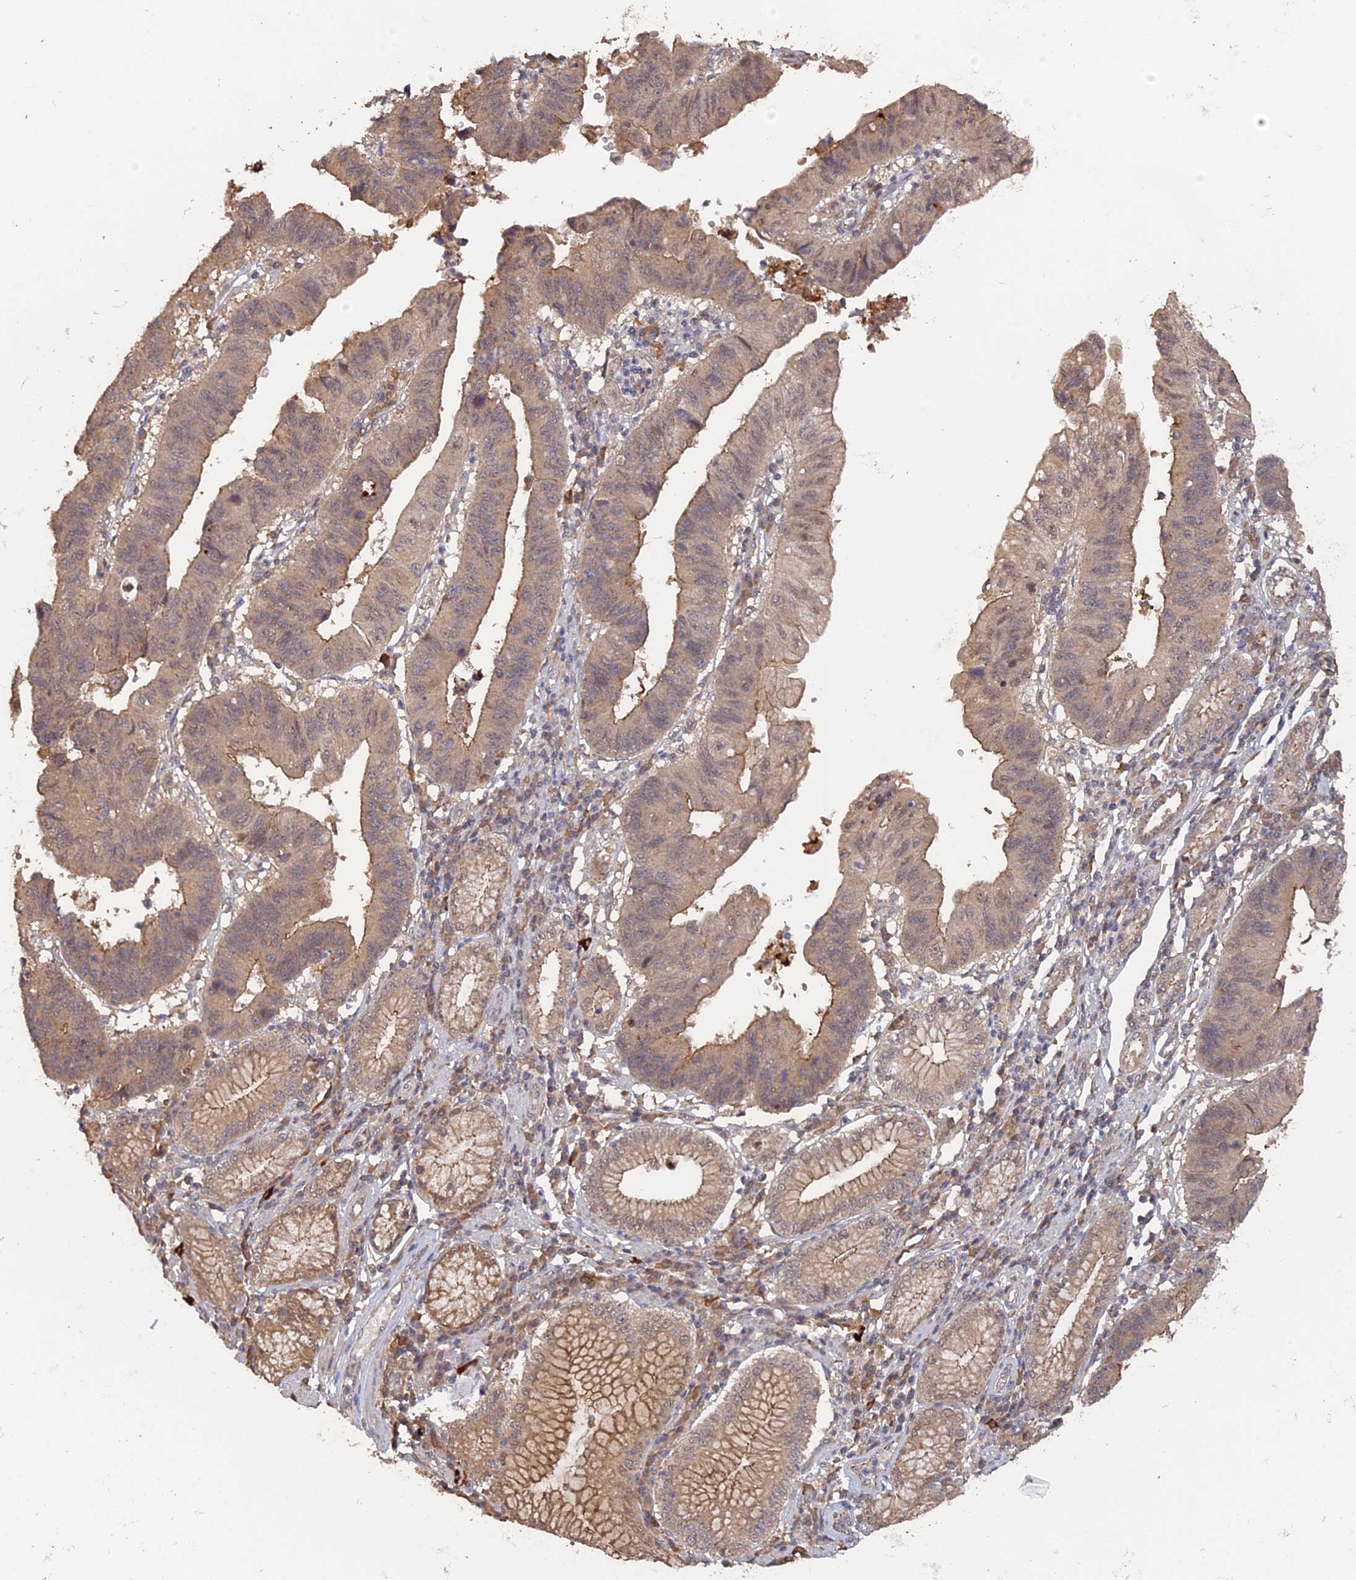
{"staining": {"intensity": "moderate", "quantity": "25%-75%", "location": "cytoplasmic/membranous"}, "tissue": "stomach cancer", "cell_type": "Tumor cells", "image_type": "cancer", "snomed": [{"axis": "morphology", "description": "Adenocarcinoma, NOS"}, {"axis": "topography", "description": "Stomach"}], "caption": "Immunohistochemical staining of human stomach adenocarcinoma displays moderate cytoplasmic/membranous protein staining in about 25%-75% of tumor cells. The staining was performed using DAB (3,3'-diaminobenzidine) to visualize the protein expression in brown, while the nuclei were stained in blue with hematoxylin (Magnification: 20x).", "gene": "ARHGAP40", "patient": {"sex": "male", "age": 59}}